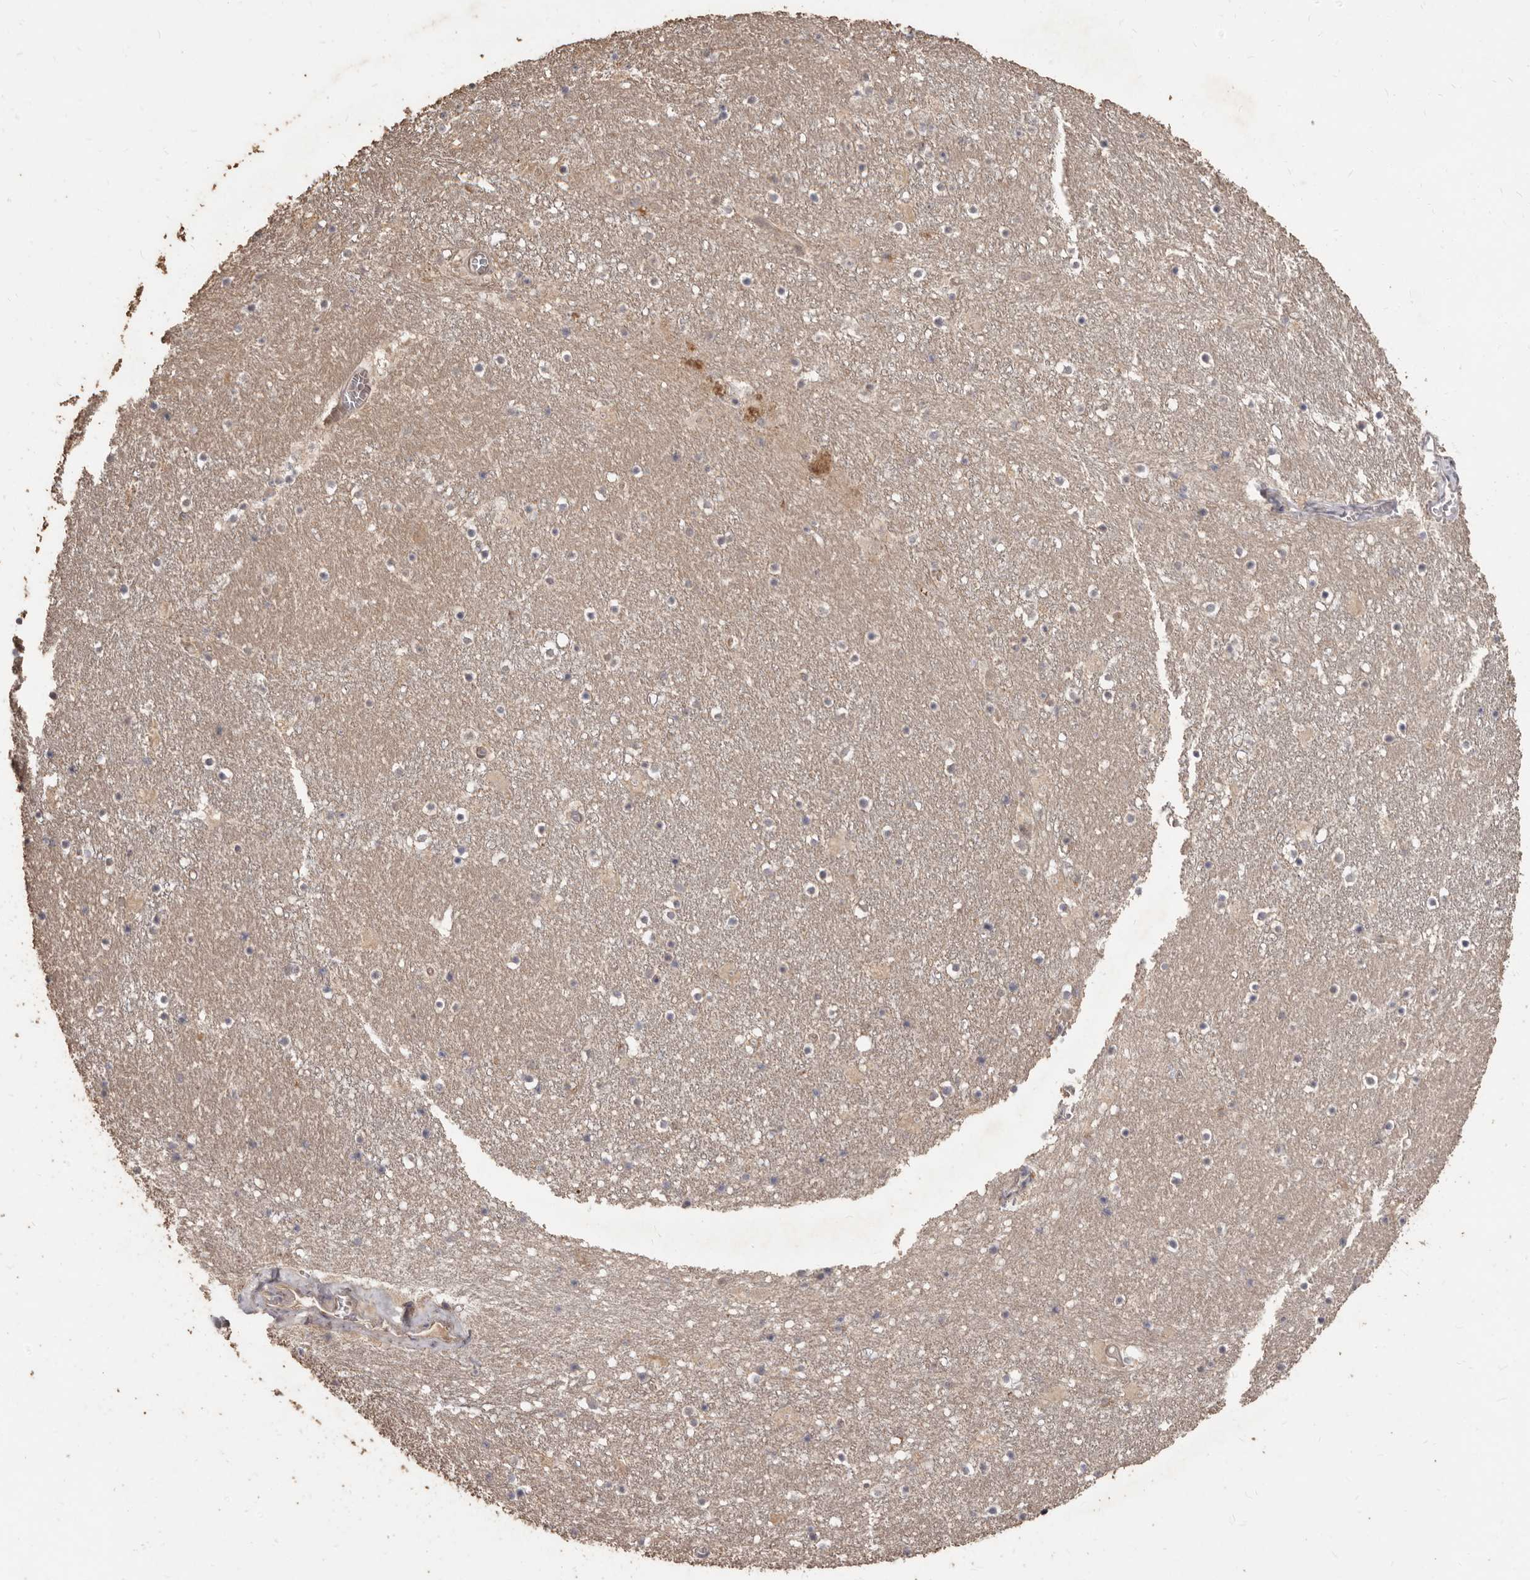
{"staining": {"intensity": "negative", "quantity": "none", "location": "none"}, "tissue": "caudate", "cell_type": "Glial cells", "image_type": "normal", "snomed": [{"axis": "morphology", "description": "Normal tissue, NOS"}, {"axis": "topography", "description": "Lateral ventricle wall"}], "caption": "This image is of unremarkable caudate stained with IHC to label a protein in brown with the nuclei are counter-stained blue. There is no positivity in glial cells.", "gene": "ACLY", "patient": {"sex": "male", "age": 45}}